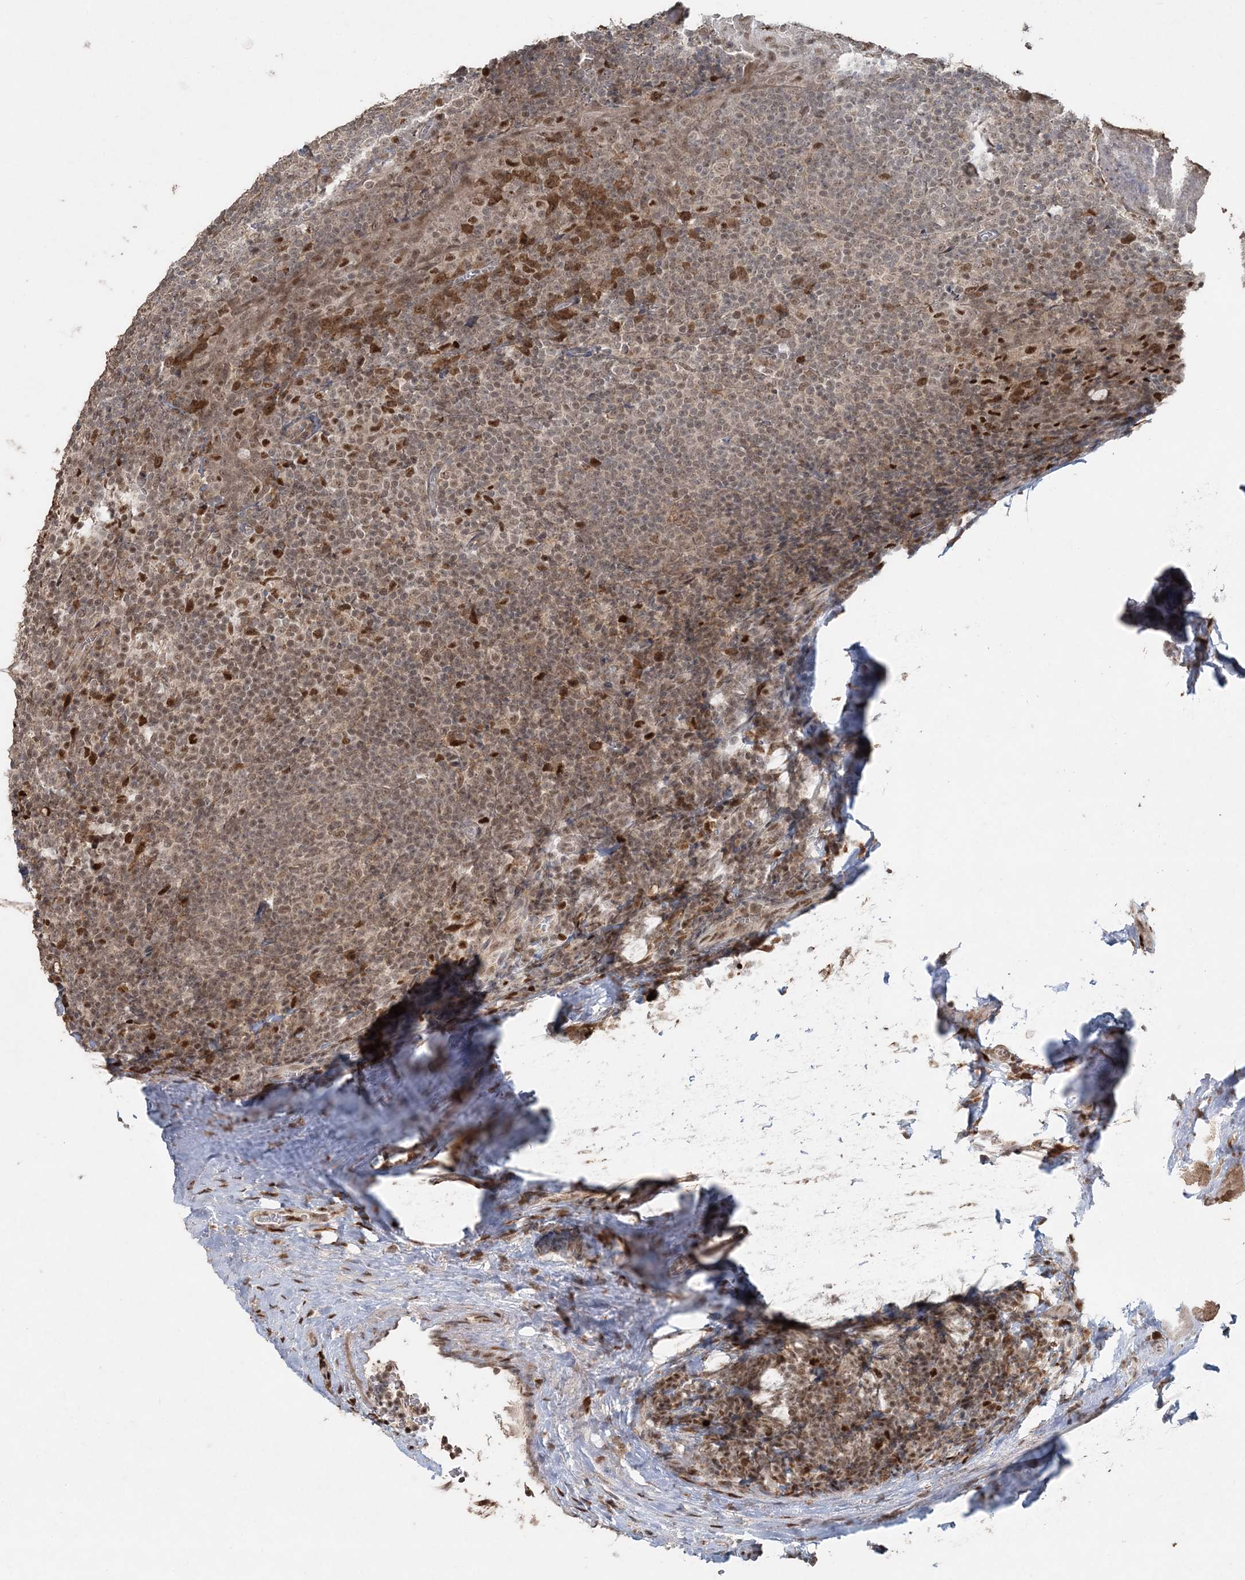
{"staining": {"intensity": "moderate", "quantity": "<25%", "location": "nuclear"}, "tissue": "tonsil", "cell_type": "Germinal center cells", "image_type": "normal", "snomed": [{"axis": "morphology", "description": "Normal tissue, NOS"}, {"axis": "topography", "description": "Tonsil"}], "caption": "Immunohistochemistry (IHC) (DAB) staining of normal tonsil exhibits moderate nuclear protein positivity in approximately <25% of germinal center cells.", "gene": "SLU7", "patient": {"sex": "male", "age": 37}}